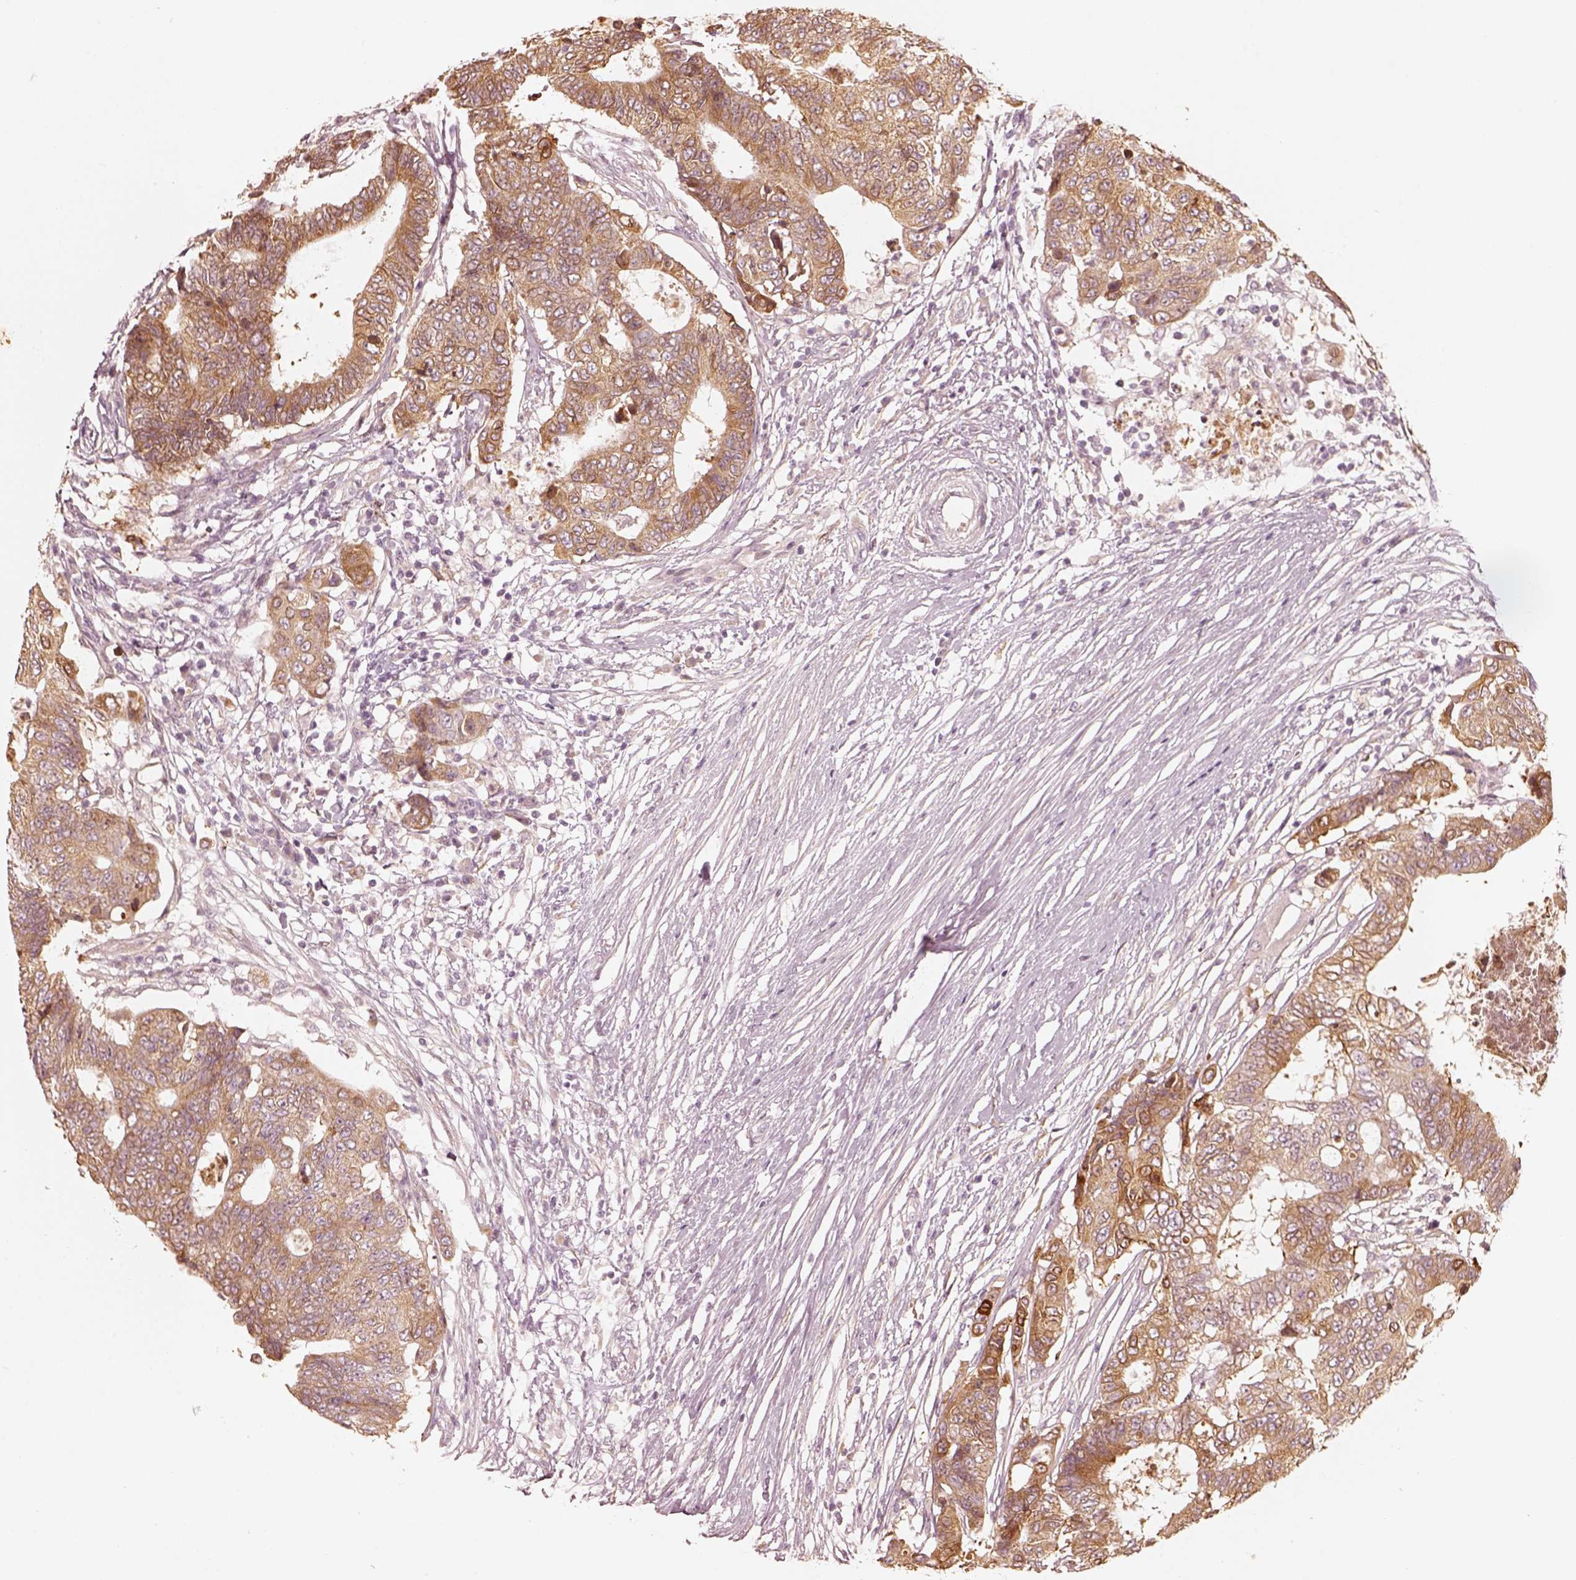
{"staining": {"intensity": "moderate", "quantity": ">75%", "location": "cytoplasmic/membranous"}, "tissue": "colorectal cancer", "cell_type": "Tumor cells", "image_type": "cancer", "snomed": [{"axis": "morphology", "description": "Adenocarcinoma, NOS"}, {"axis": "topography", "description": "Colon"}], "caption": "The immunohistochemical stain highlights moderate cytoplasmic/membranous expression in tumor cells of adenocarcinoma (colorectal) tissue. (Brightfield microscopy of DAB IHC at high magnification).", "gene": "WLS", "patient": {"sex": "female", "age": 48}}